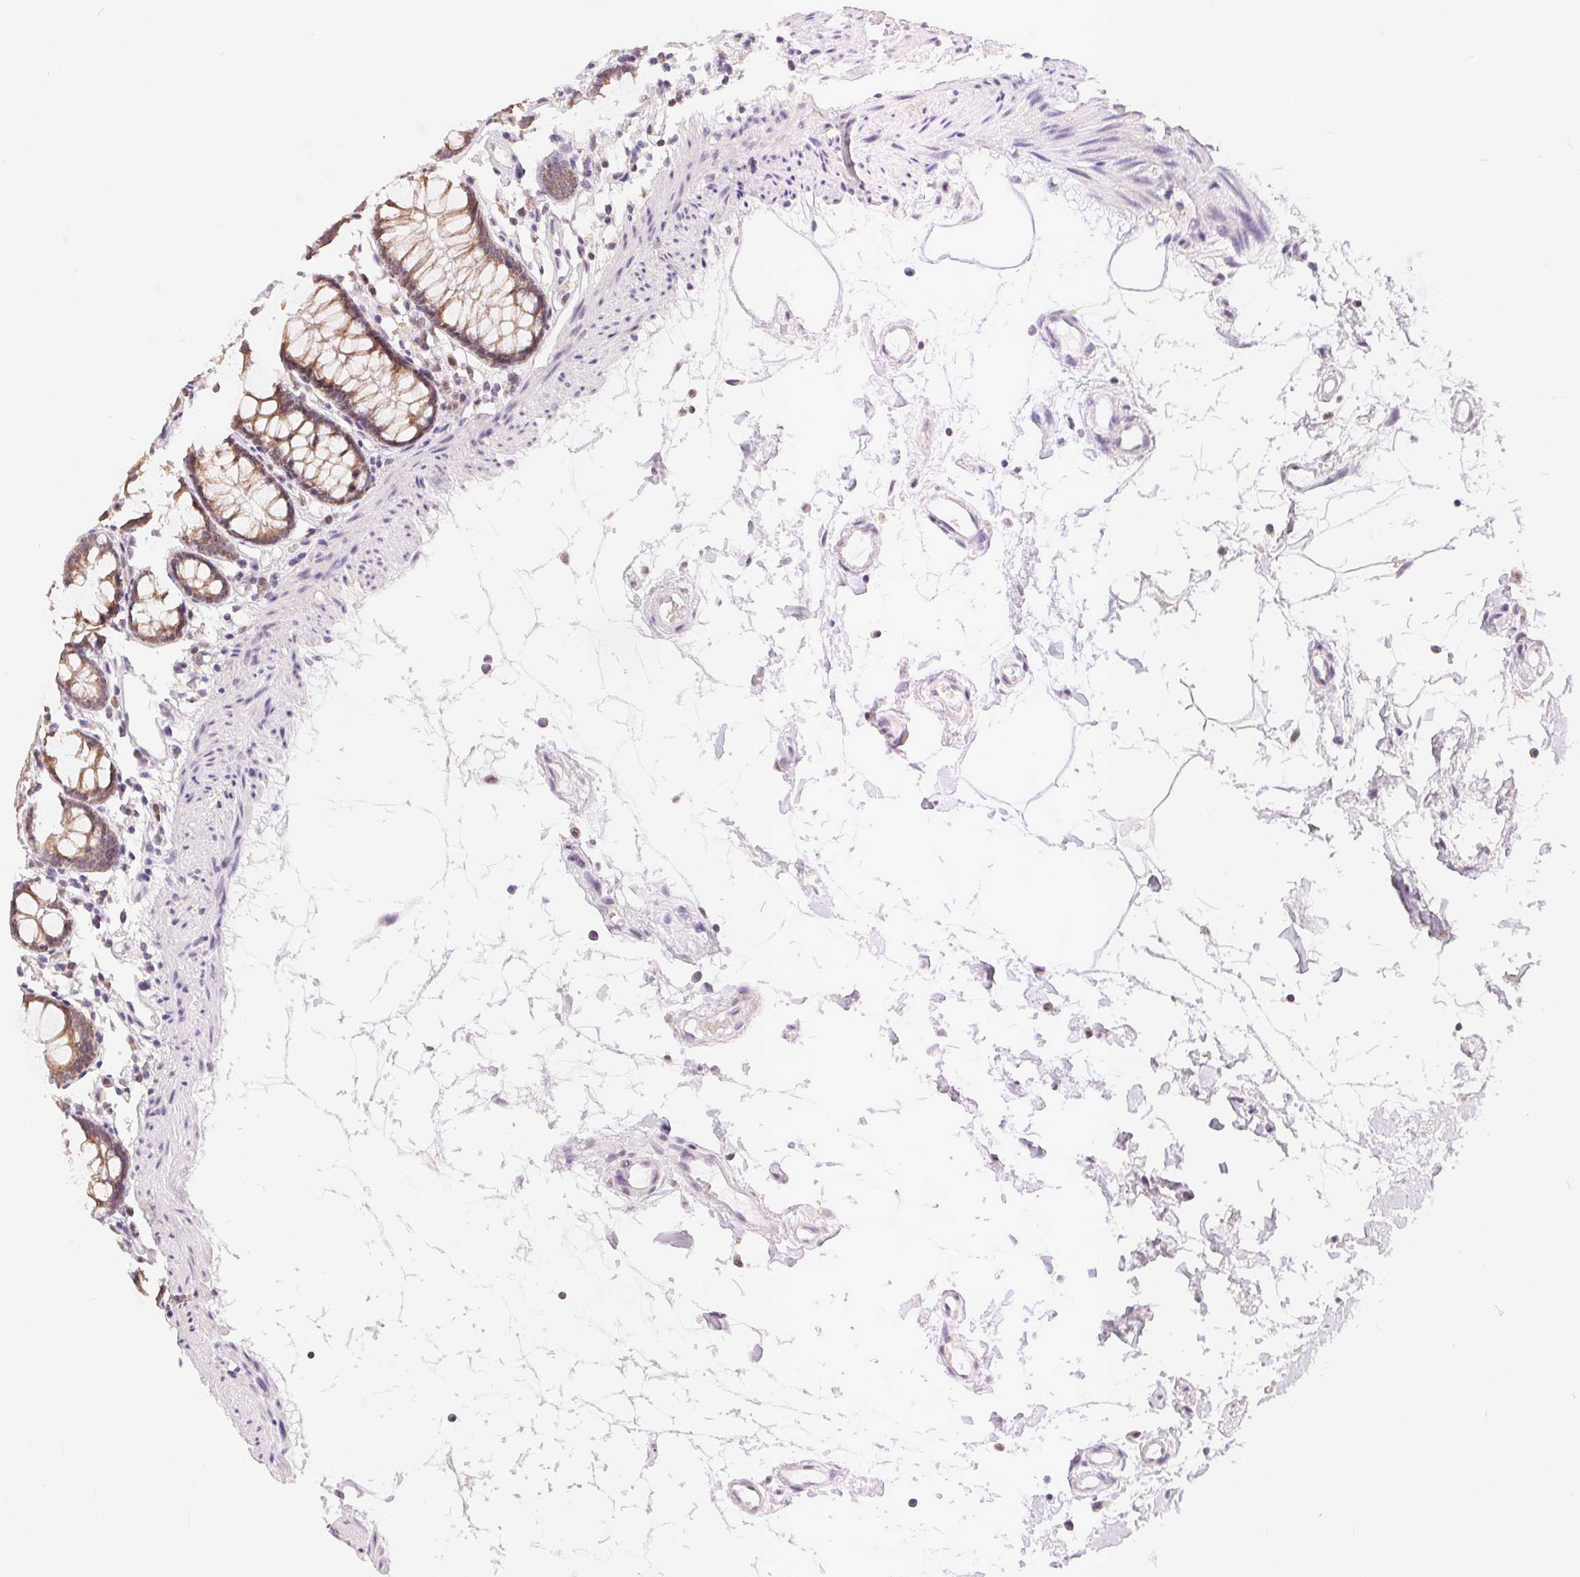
{"staining": {"intensity": "negative", "quantity": "none", "location": "none"}, "tissue": "colon", "cell_type": "Endothelial cells", "image_type": "normal", "snomed": [{"axis": "morphology", "description": "Normal tissue, NOS"}, {"axis": "topography", "description": "Colon"}], "caption": "Colon was stained to show a protein in brown. There is no significant expression in endothelial cells. (DAB immunohistochemistry with hematoxylin counter stain).", "gene": "POU2F2", "patient": {"sex": "female", "age": 84}}